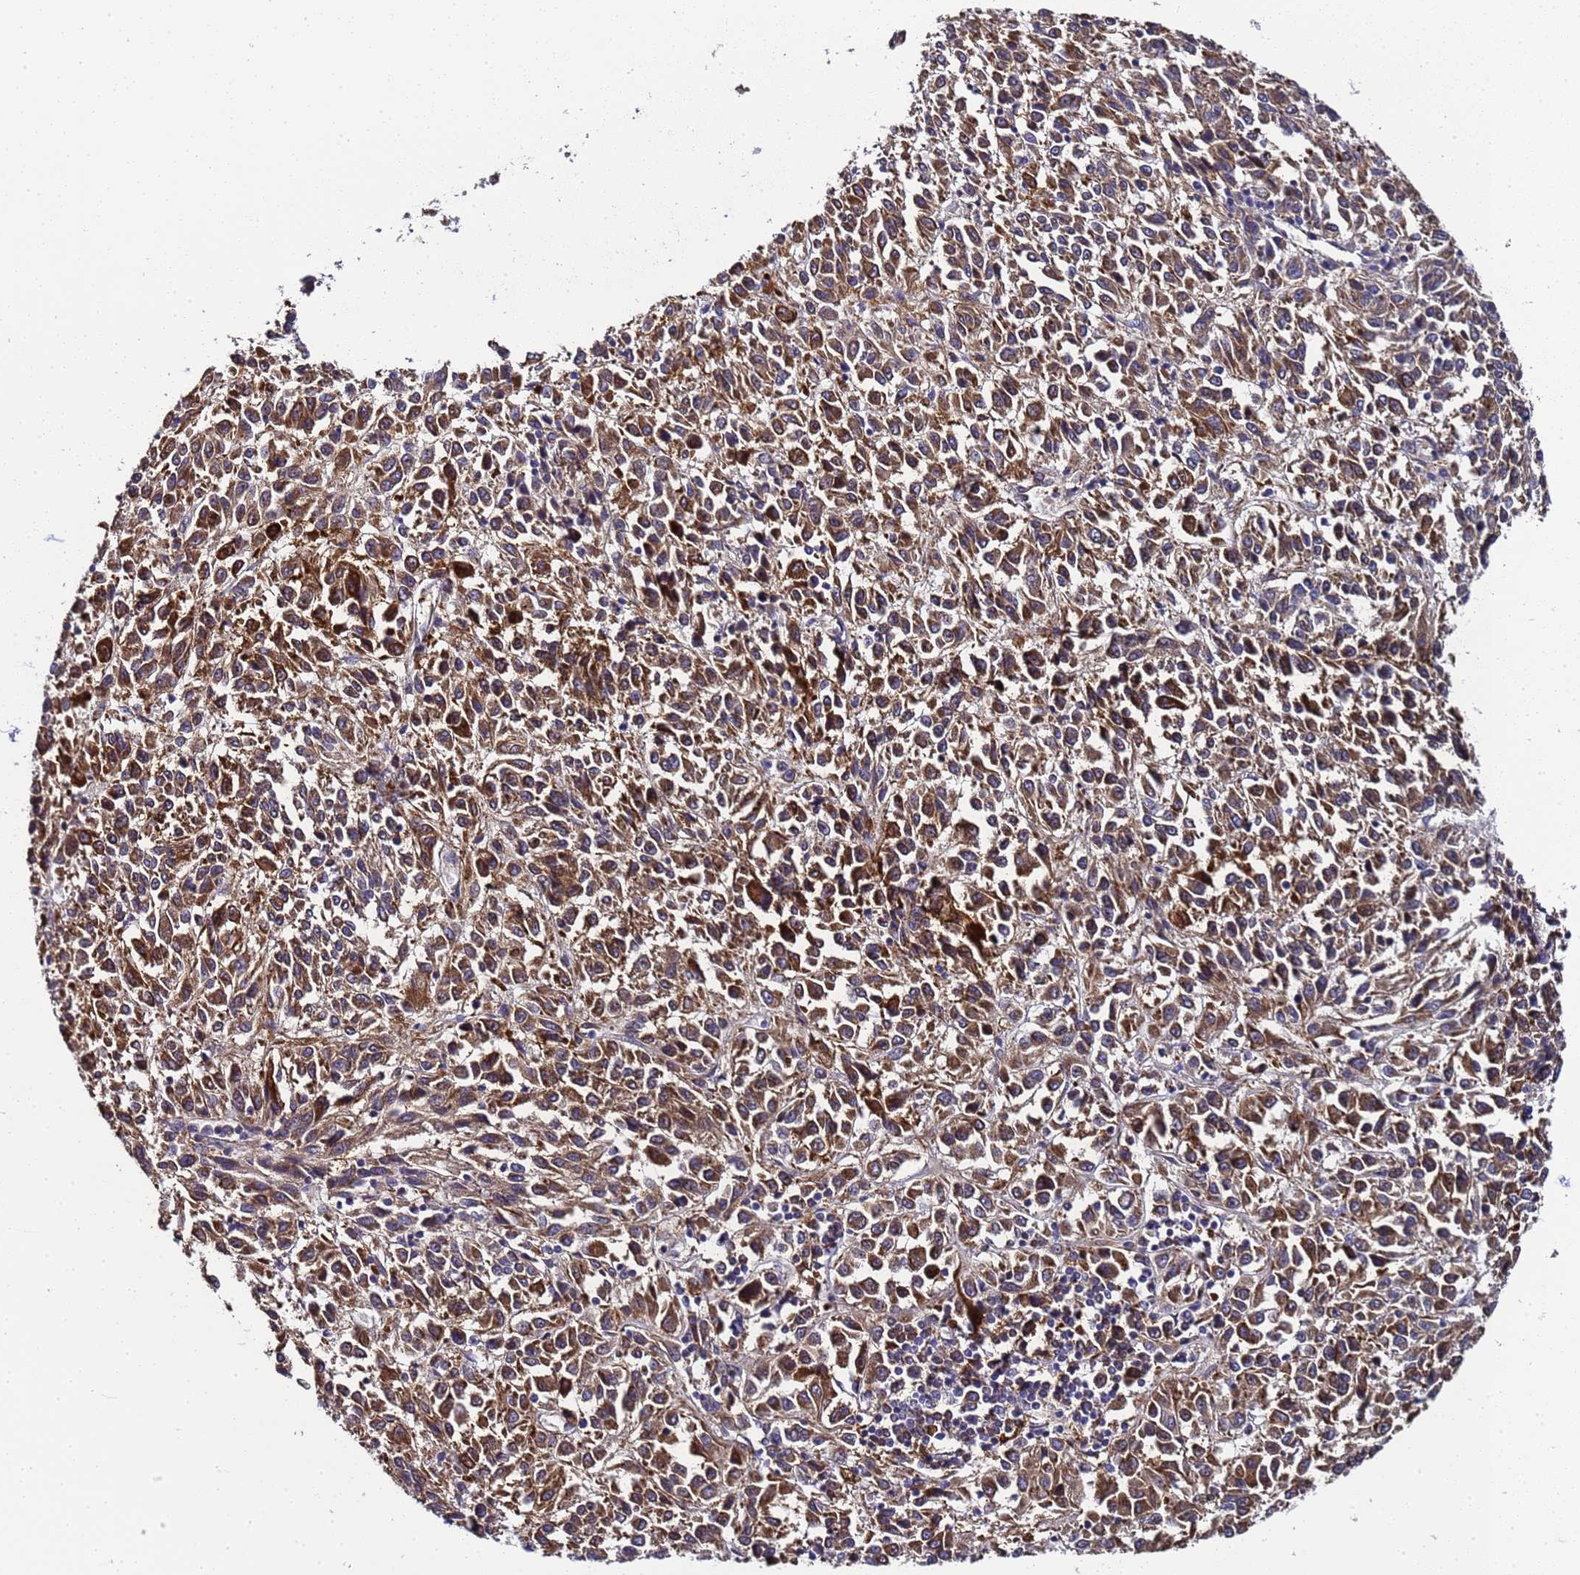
{"staining": {"intensity": "strong", "quantity": ">75%", "location": "cytoplasmic/membranous"}, "tissue": "melanoma", "cell_type": "Tumor cells", "image_type": "cancer", "snomed": [{"axis": "morphology", "description": "Malignant melanoma, Metastatic site"}, {"axis": "topography", "description": "Lung"}], "caption": "A histopathology image of human malignant melanoma (metastatic site) stained for a protein shows strong cytoplasmic/membranous brown staining in tumor cells.", "gene": "MOCS1", "patient": {"sex": "male", "age": 64}}